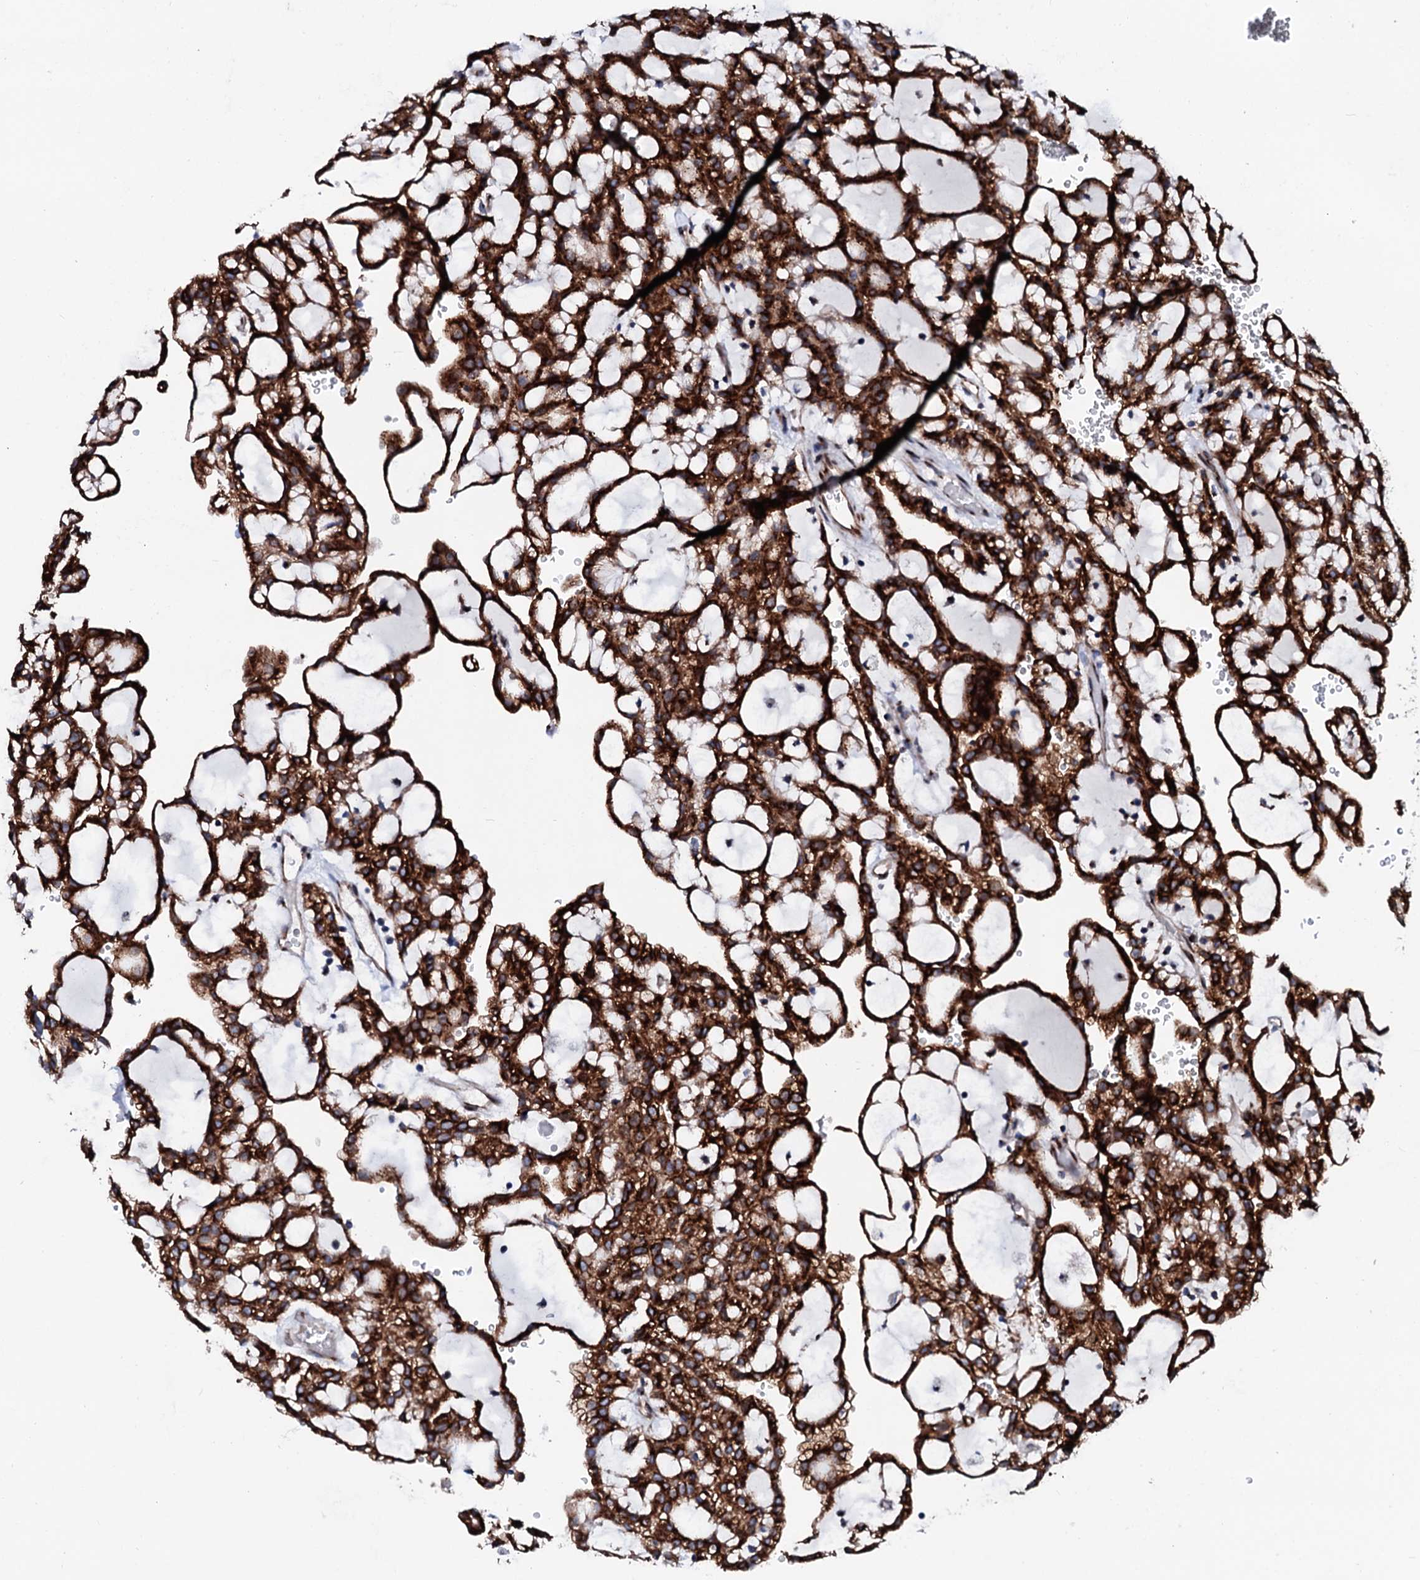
{"staining": {"intensity": "strong", "quantity": ">75%", "location": "cytoplasmic/membranous"}, "tissue": "renal cancer", "cell_type": "Tumor cells", "image_type": "cancer", "snomed": [{"axis": "morphology", "description": "Adenocarcinoma, NOS"}, {"axis": "topography", "description": "Kidney"}], "caption": "High-power microscopy captured an immunohistochemistry (IHC) photomicrograph of renal cancer (adenocarcinoma), revealing strong cytoplasmic/membranous positivity in approximately >75% of tumor cells.", "gene": "TMCO3", "patient": {"sex": "male", "age": 63}}